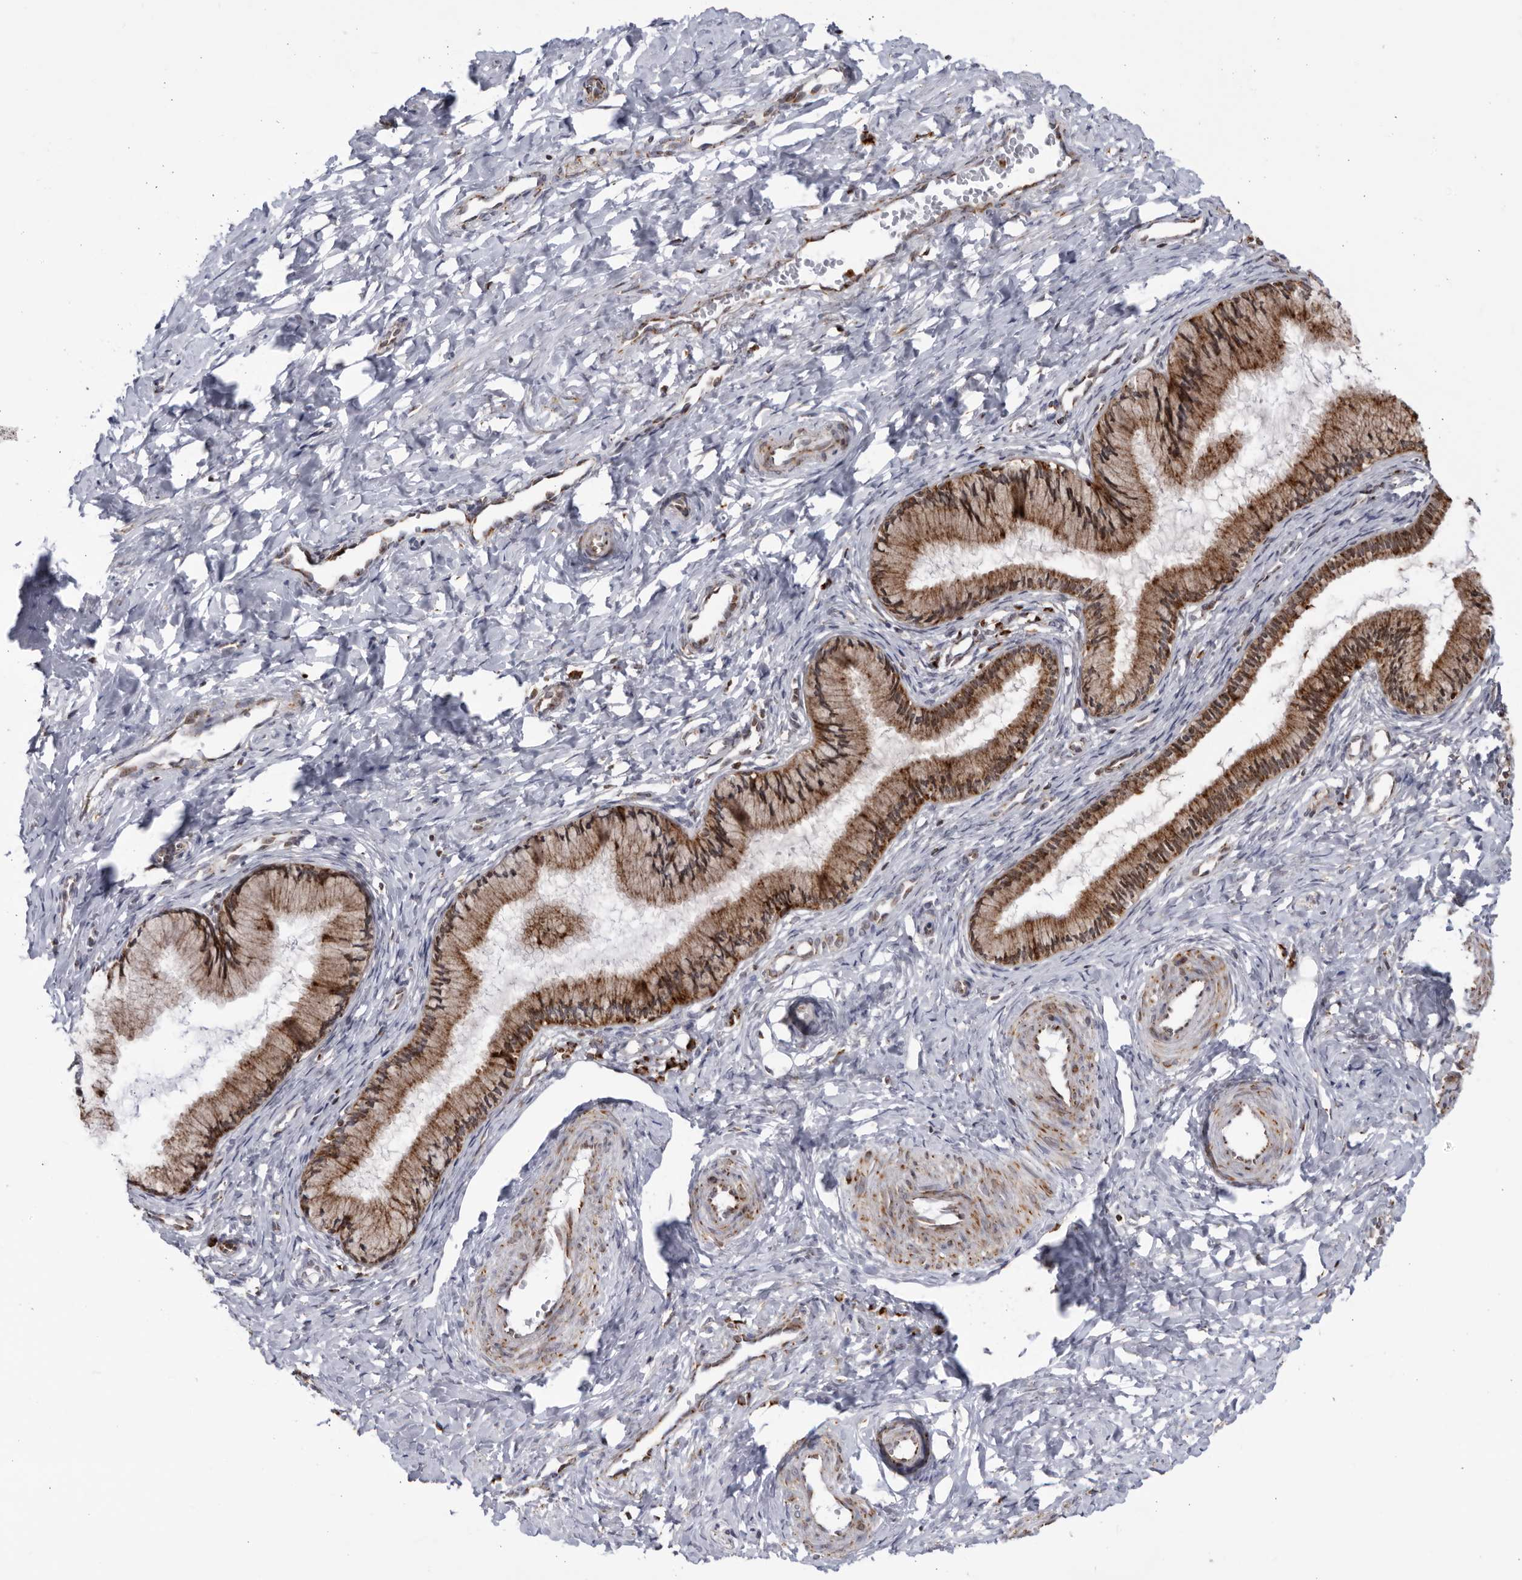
{"staining": {"intensity": "strong", "quantity": ">75%", "location": "cytoplasmic/membranous"}, "tissue": "cervix", "cell_type": "Glandular cells", "image_type": "normal", "snomed": [{"axis": "morphology", "description": "Normal tissue, NOS"}, {"axis": "topography", "description": "Cervix"}], "caption": "This is a histology image of immunohistochemistry staining of unremarkable cervix, which shows strong staining in the cytoplasmic/membranous of glandular cells.", "gene": "RBM34", "patient": {"sex": "female", "age": 27}}